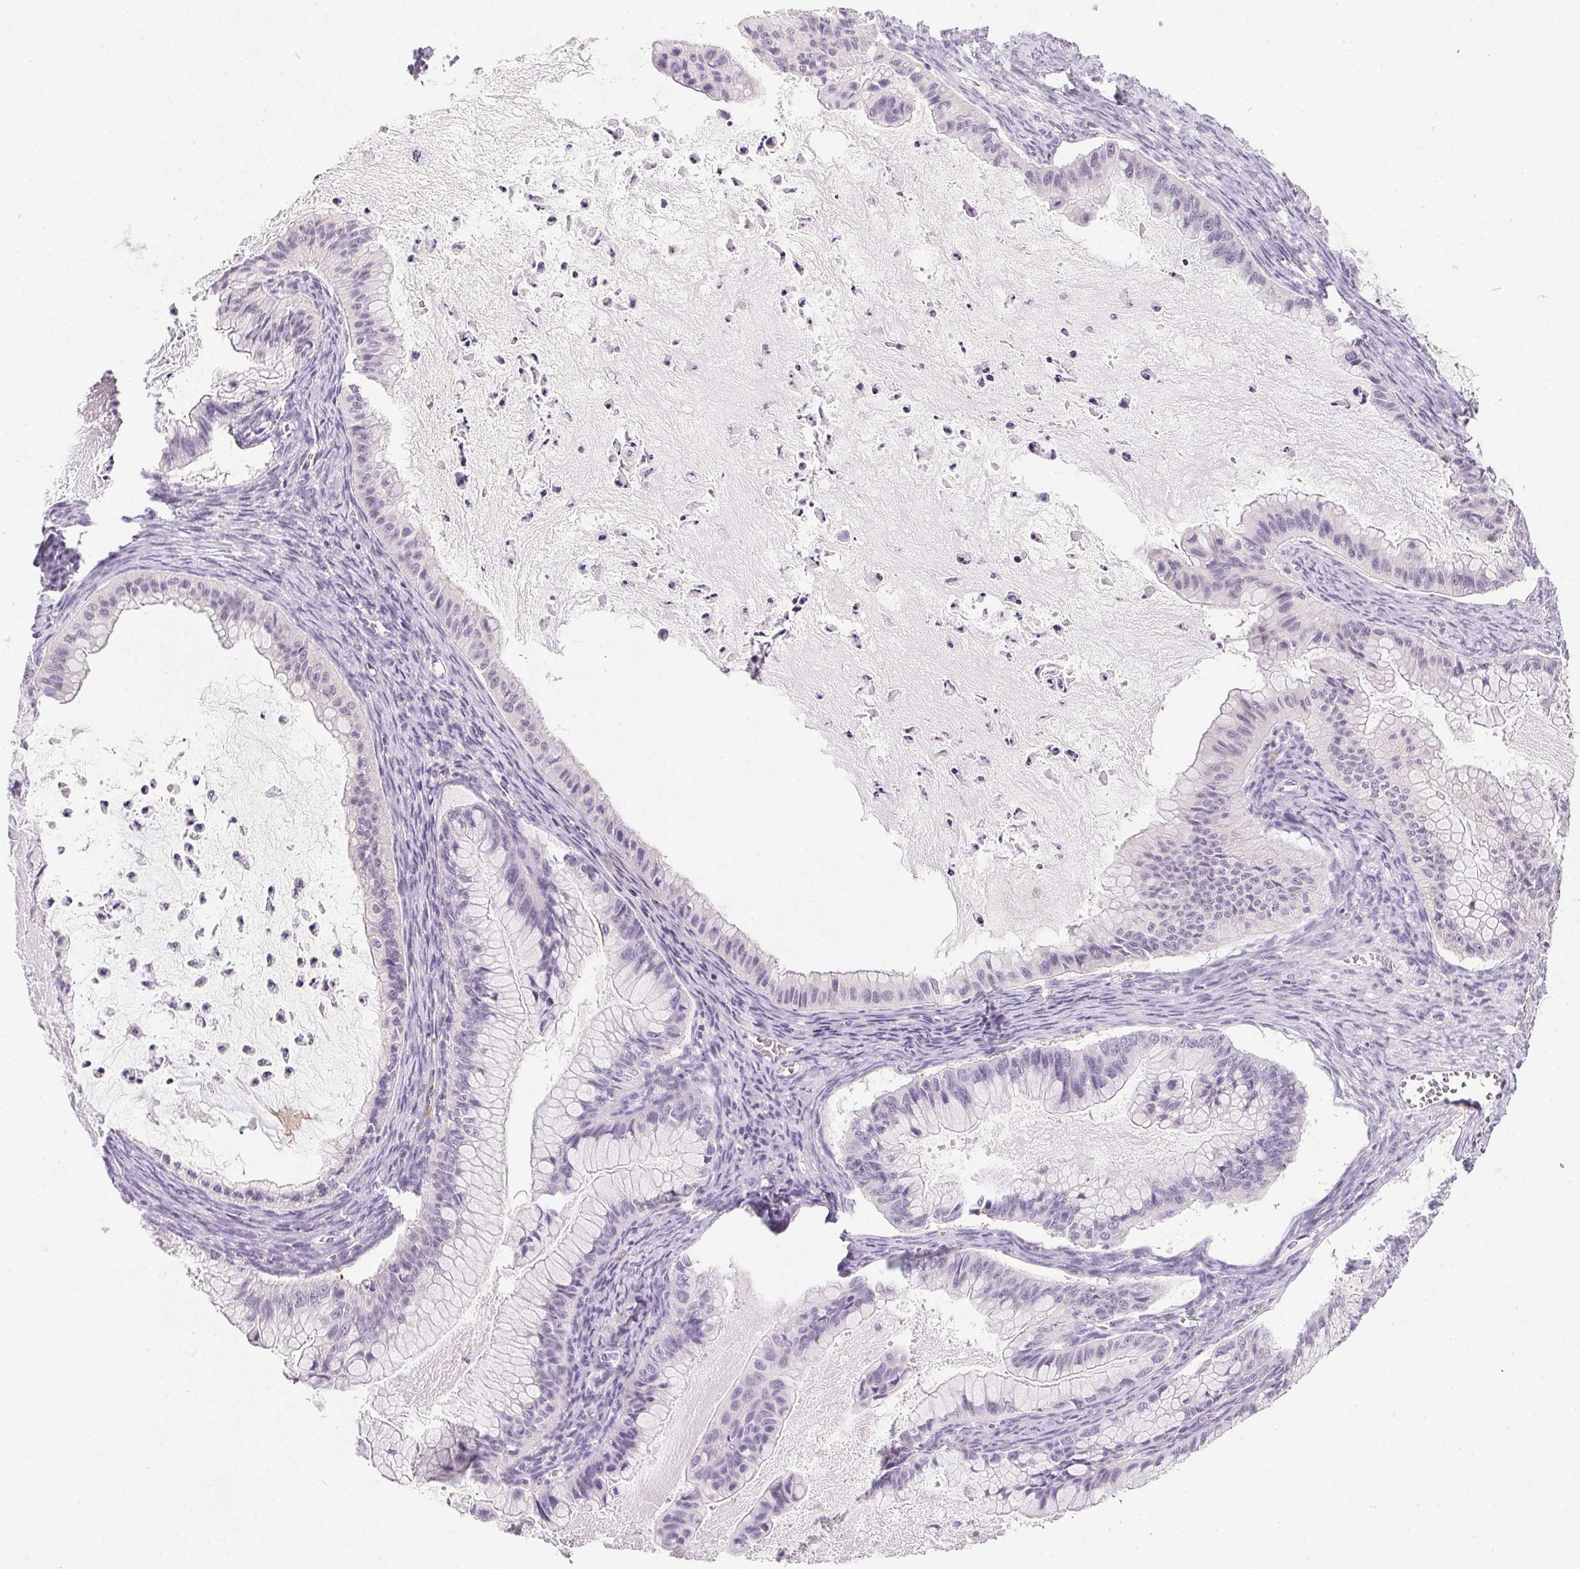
{"staining": {"intensity": "negative", "quantity": "none", "location": "none"}, "tissue": "ovarian cancer", "cell_type": "Tumor cells", "image_type": "cancer", "snomed": [{"axis": "morphology", "description": "Cystadenocarcinoma, mucinous, NOS"}, {"axis": "topography", "description": "Ovary"}], "caption": "This is a micrograph of immunohistochemistry (IHC) staining of mucinous cystadenocarcinoma (ovarian), which shows no positivity in tumor cells. The staining is performed using DAB brown chromogen with nuclei counter-stained in using hematoxylin.", "gene": "DNAJC5G", "patient": {"sex": "female", "age": 72}}